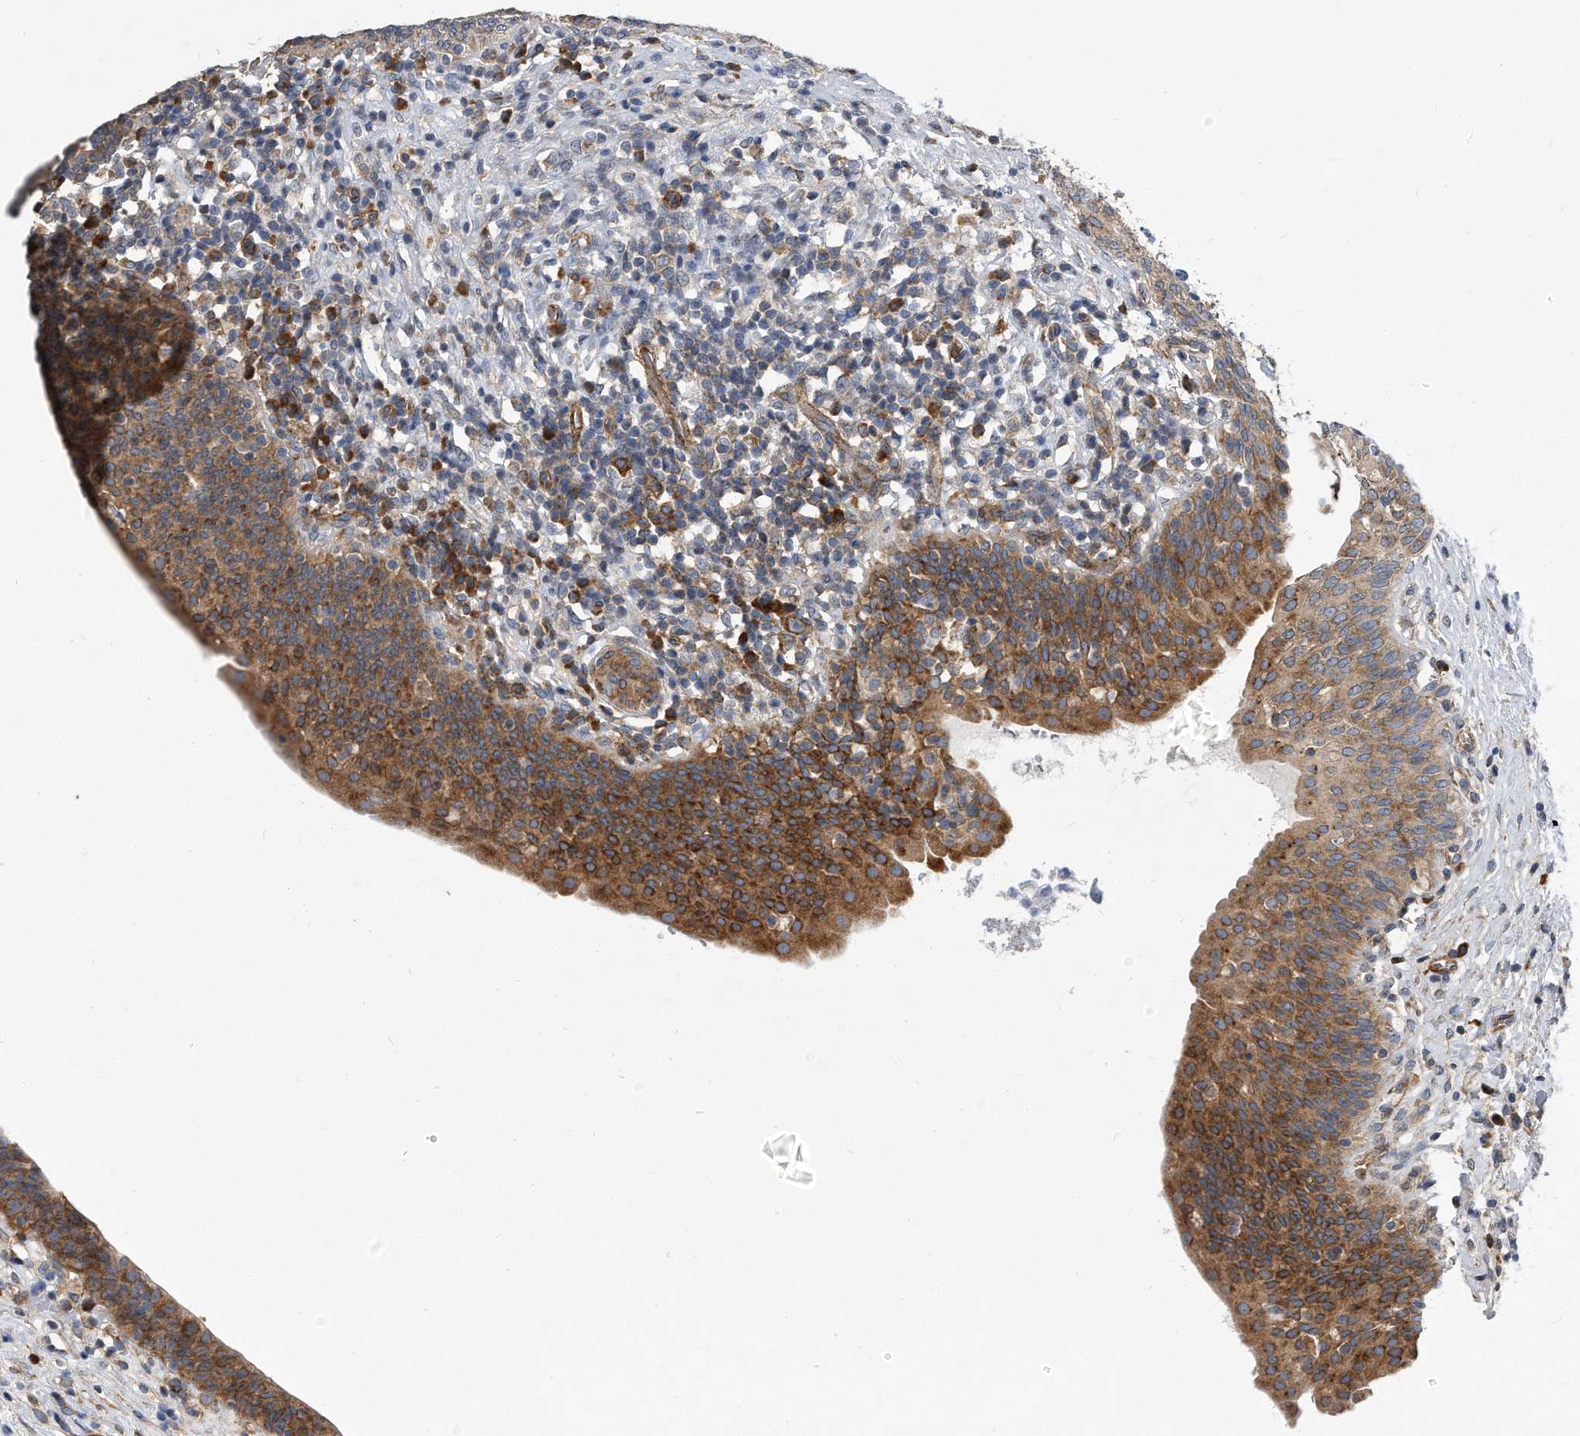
{"staining": {"intensity": "moderate", "quantity": ">75%", "location": "cytoplasmic/membranous"}, "tissue": "urinary bladder", "cell_type": "Urothelial cells", "image_type": "normal", "snomed": [{"axis": "morphology", "description": "Normal tissue, NOS"}, {"axis": "topography", "description": "Urinary bladder"}], "caption": "Immunohistochemical staining of benign urinary bladder exhibits medium levels of moderate cytoplasmic/membranous expression in about >75% of urothelial cells.", "gene": "EIF2B4", "patient": {"sex": "male", "age": 83}}